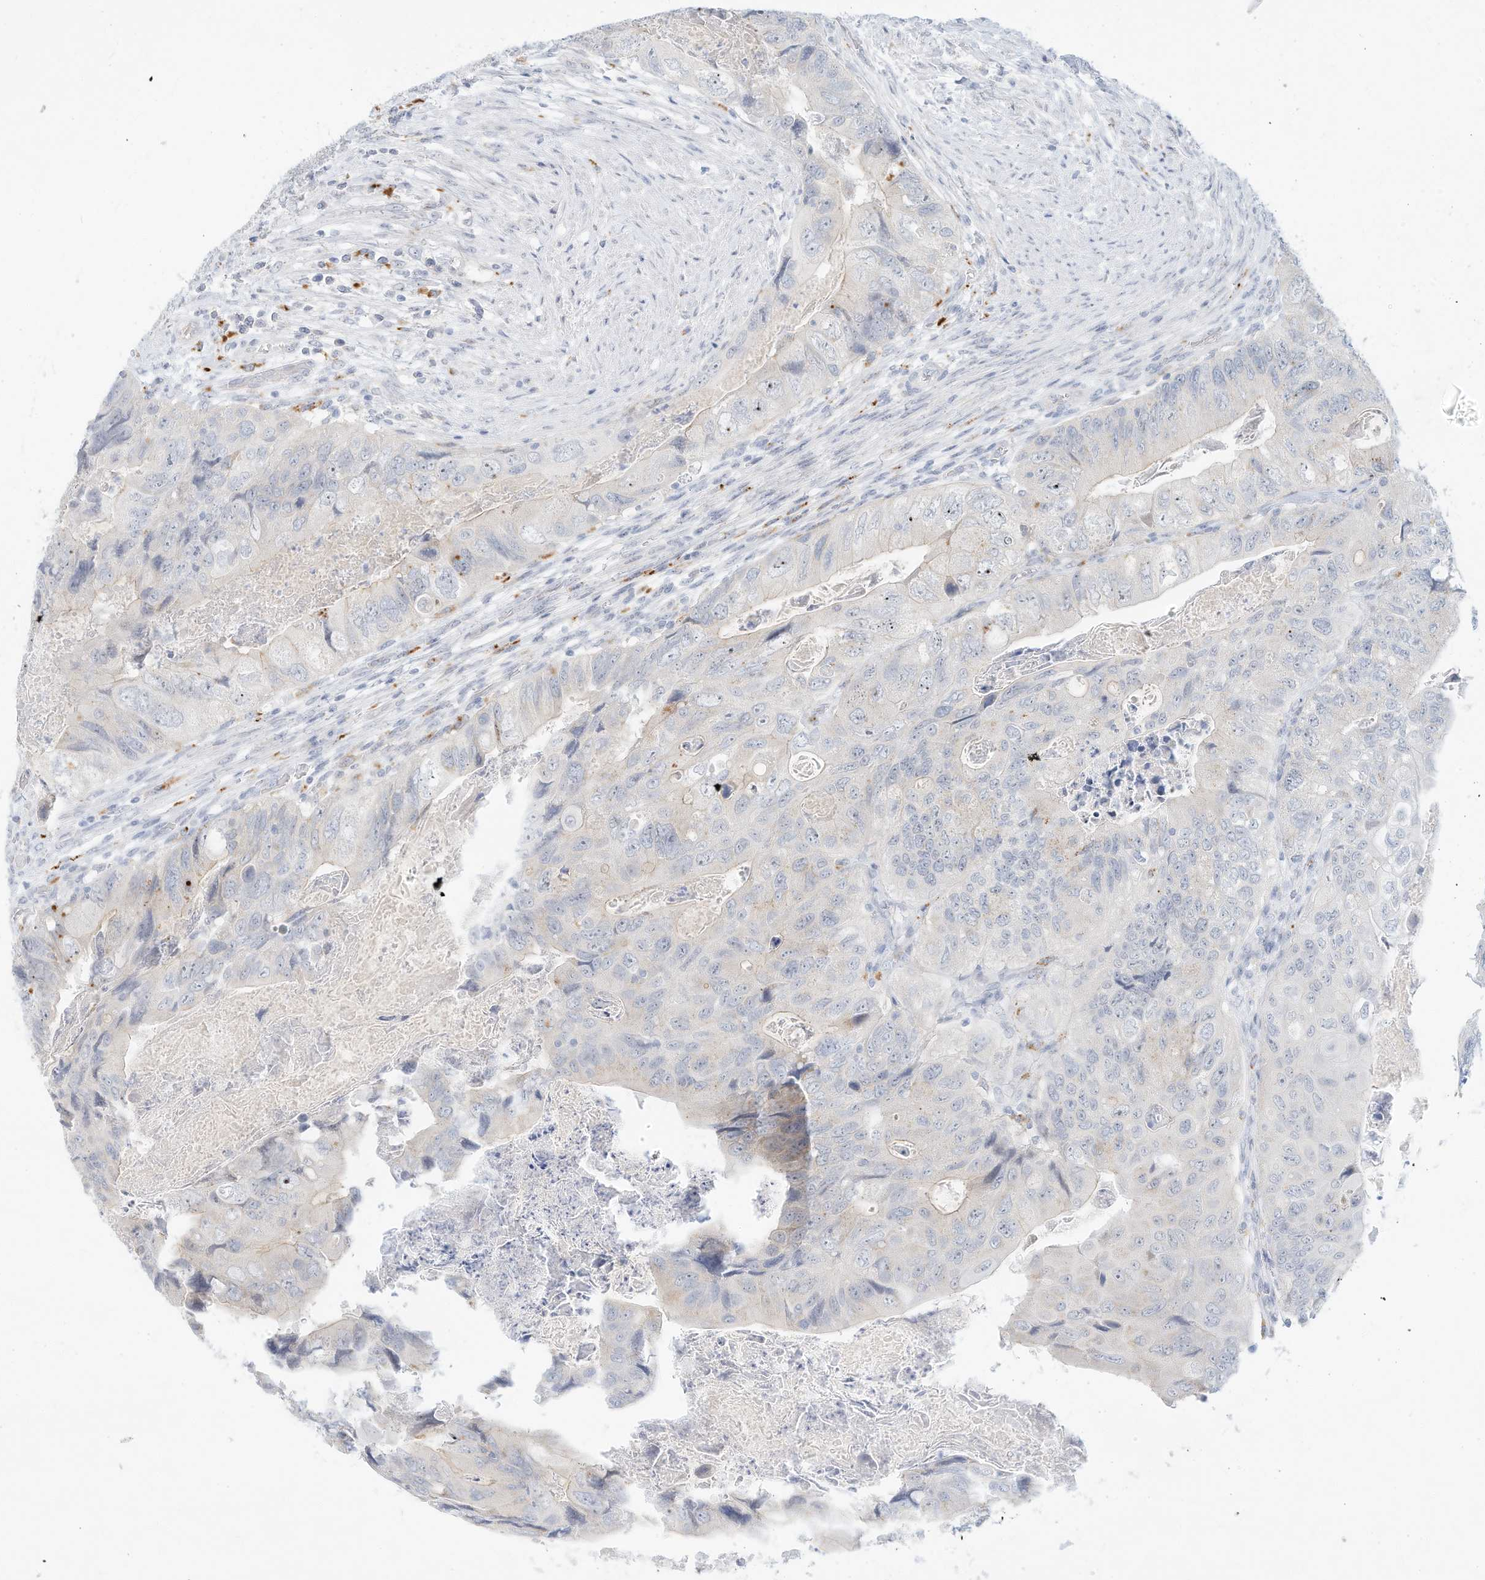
{"staining": {"intensity": "negative", "quantity": "none", "location": "none"}, "tissue": "colorectal cancer", "cell_type": "Tumor cells", "image_type": "cancer", "snomed": [{"axis": "morphology", "description": "Adenocarcinoma, NOS"}, {"axis": "topography", "description": "Rectum"}], "caption": "High magnification brightfield microscopy of colorectal adenocarcinoma stained with DAB (3,3'-diaminobenzidine) (brown) and counterstained with hematoxylin (blue): tumor cells show no significant positivity.", "gene": "PAK6", "patient": {"sex": "male", "age": 63}}